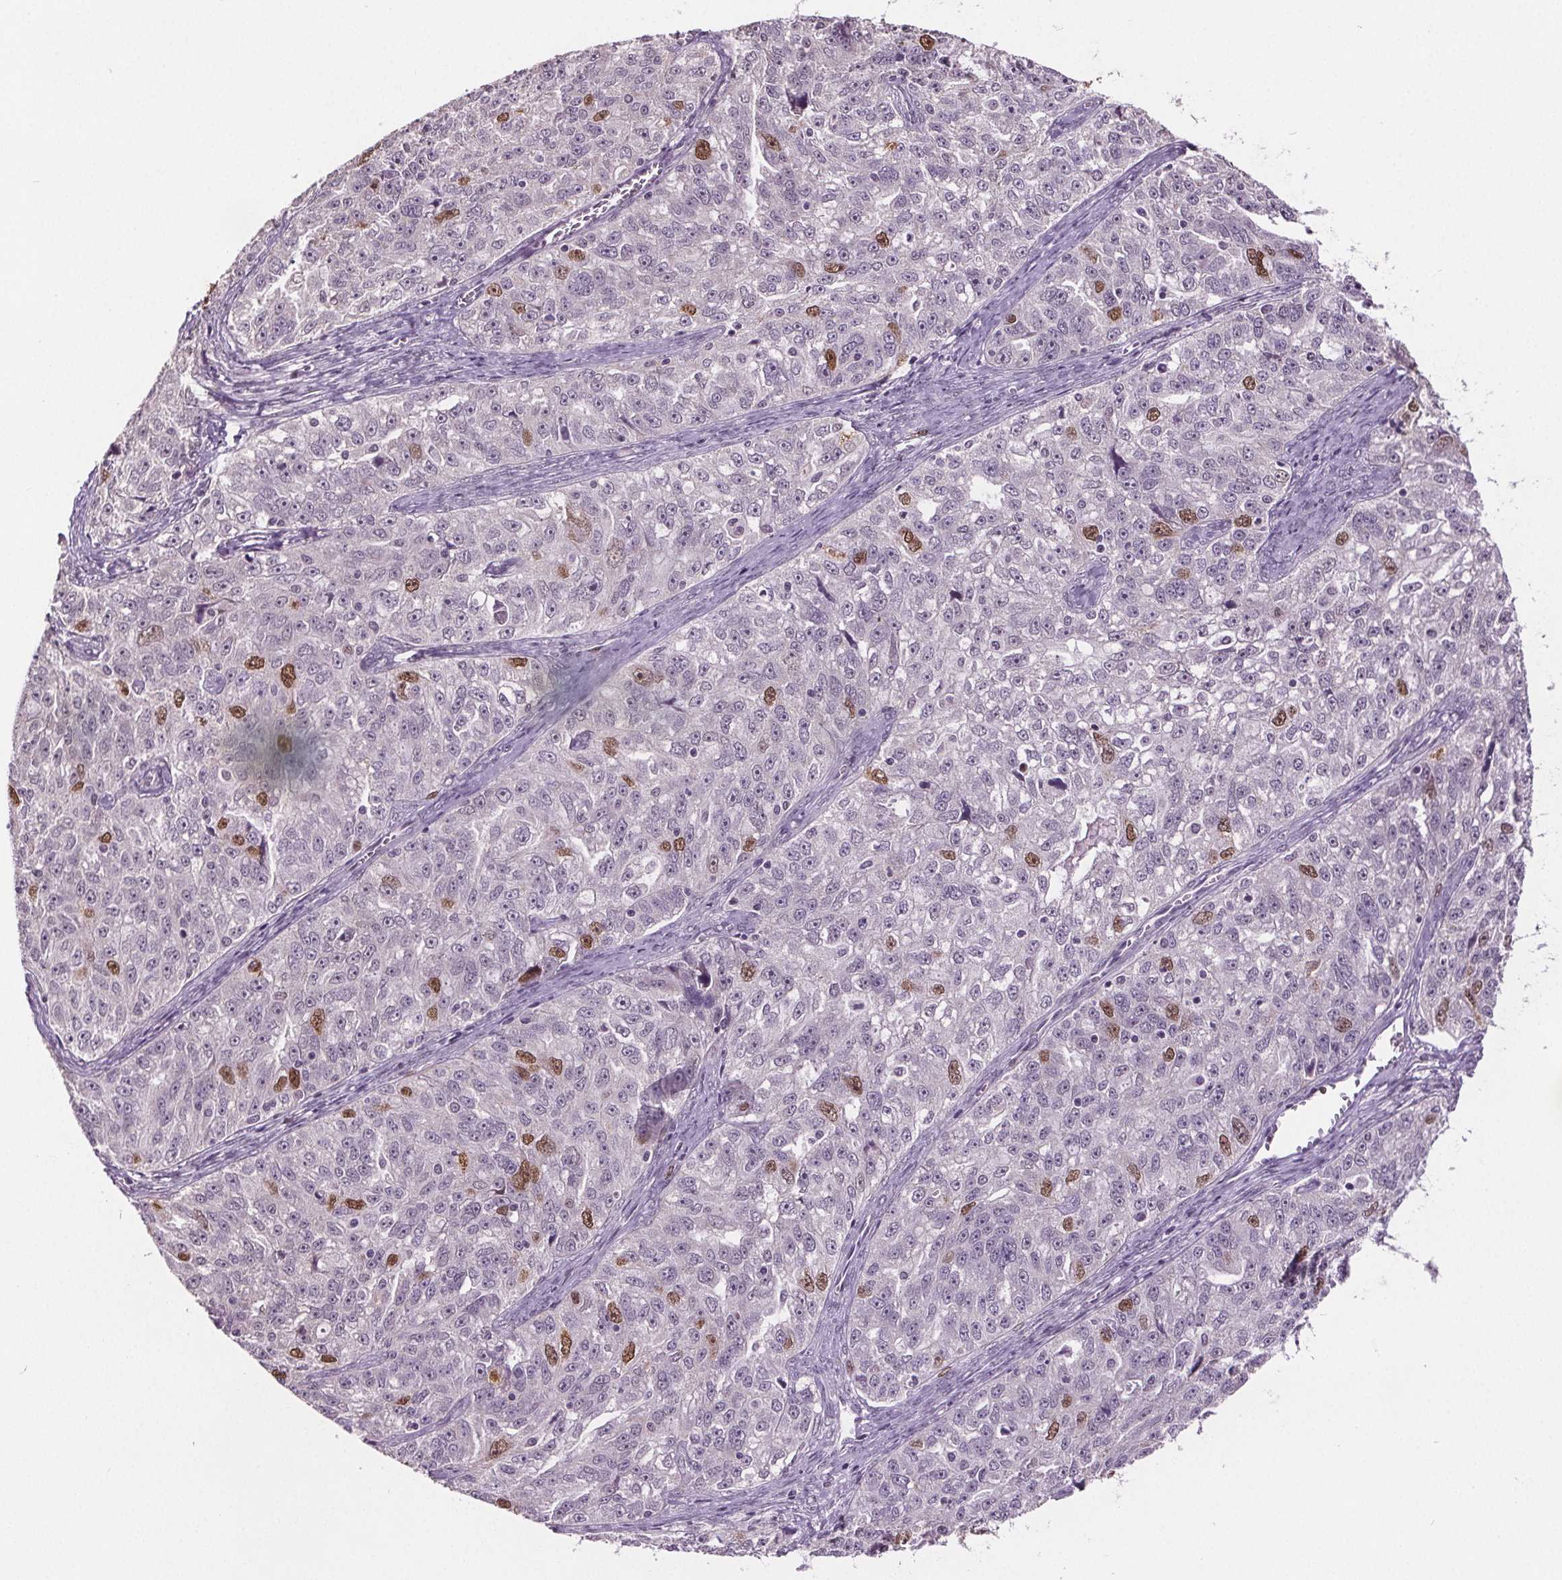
{"staining": {"intensity": "moderate", "quantity": "<25%", "location": "nuclear"}, "tissue": "ovarian cancer", "cell_type": "Tumor cells", "image_type": "cancer", "snomed": [{"axis": "morphology", "description": "Cystadenocarcinoma, serous, NOS"}, {"axis": "topography", "description": "Ovary"}], "caption": "Moderate nuclear positivity for a protein is identified in about <25% of tumor cells of ovarian cancer using immunohistochemistry.", "gene": "CENPF", "patient": {"sex": "female", "age": 51}}